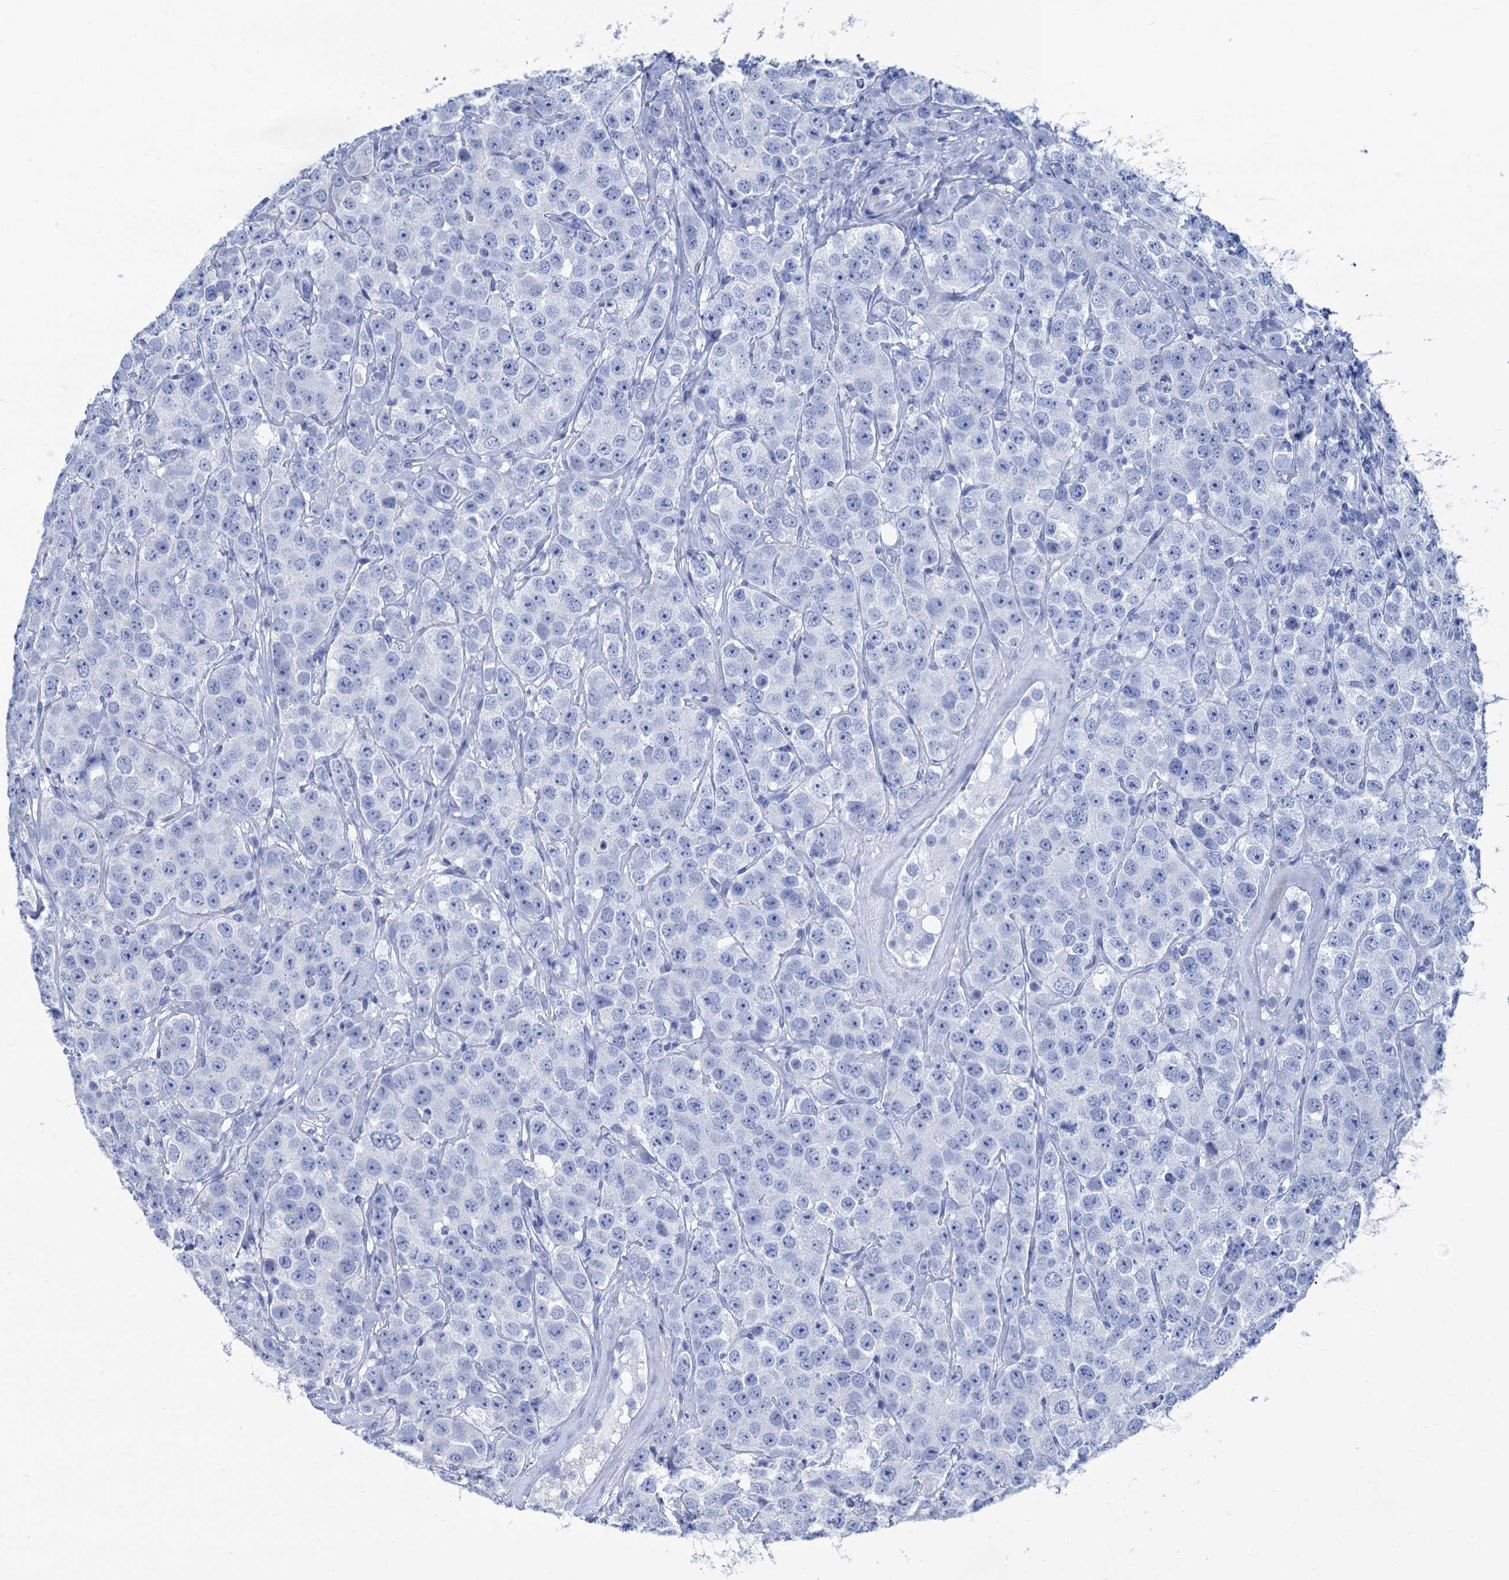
{"staining": {"intensity": "negative", "quantity": "none", "location": "none"}, "tissue": "testis cancer", "cell_type": "Tumor cells", "image_type": "cancer", "snomed": [{"axis": "morphology", "description": "Seminoma, NOS"}, {"axis": "topography", "description": "Testis"}], "caption": "The micrograph displays no staining of tumor cells in testis cancer (seminoma).", "gene": "CABYR", "patient": {"sex": "male", "age": 28}}